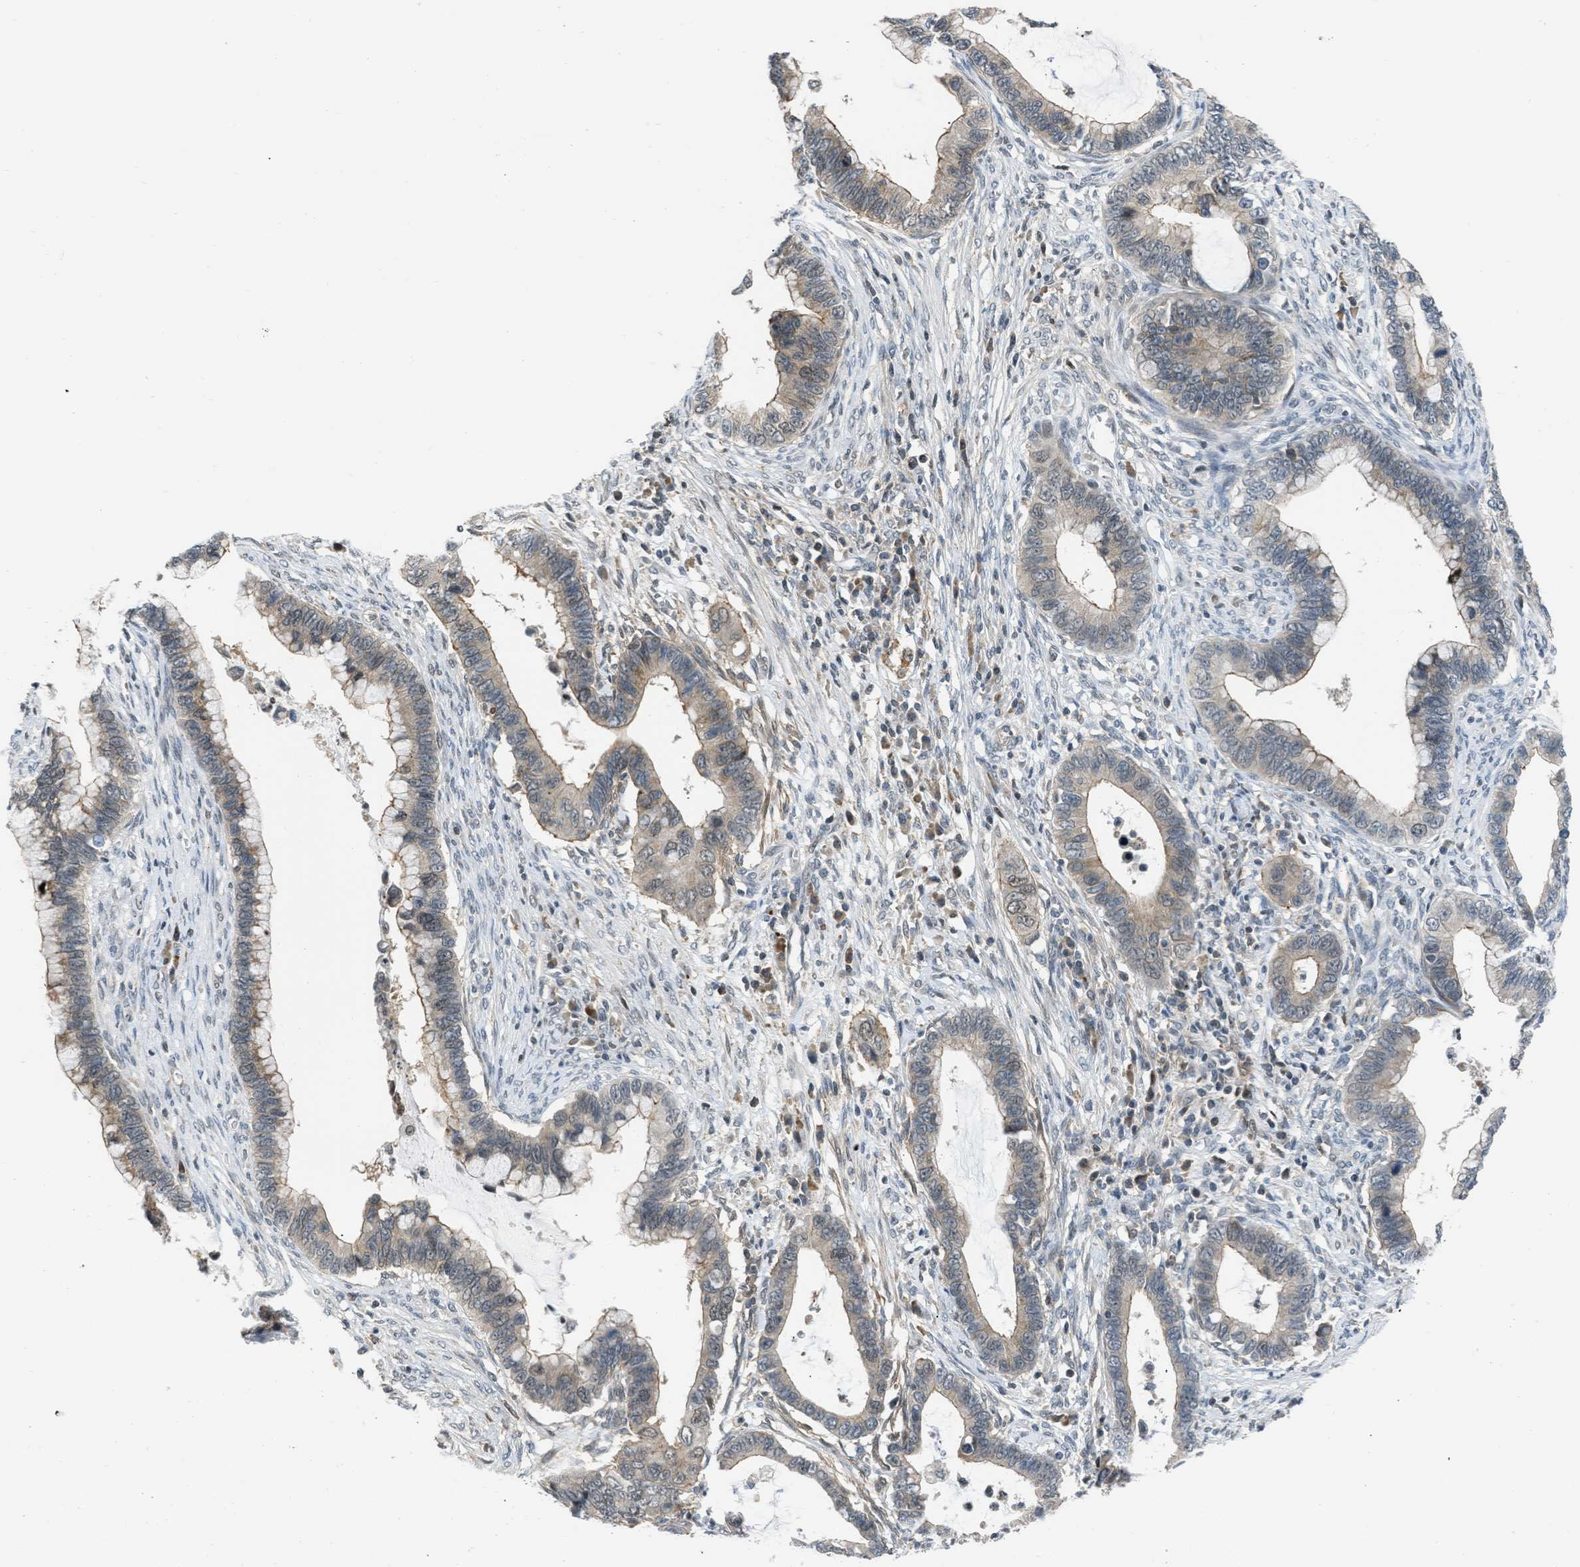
{"staining": {"intensity": "weak", "quantity": ">75%", "location": "cytoplasmic/membranous"}, "tissue": "cervical cancer", "cell_type": "Tumor cells", "image_type": "cancer", "snomed": [{"axis": "morphology", "description": "Adenocarcinoma, NOS"}, {"axis": "topography", "description": "Cervix"}], "caption": "Immunohistochemical staining of human cervical cancer (adenocarcinoma) shows low levels of weak cytoplasmic/membranous protein expression in approximately >75% of tumor cells.", "gene": "TTBK2", "patient": {"sex": "female", "age": 44}}